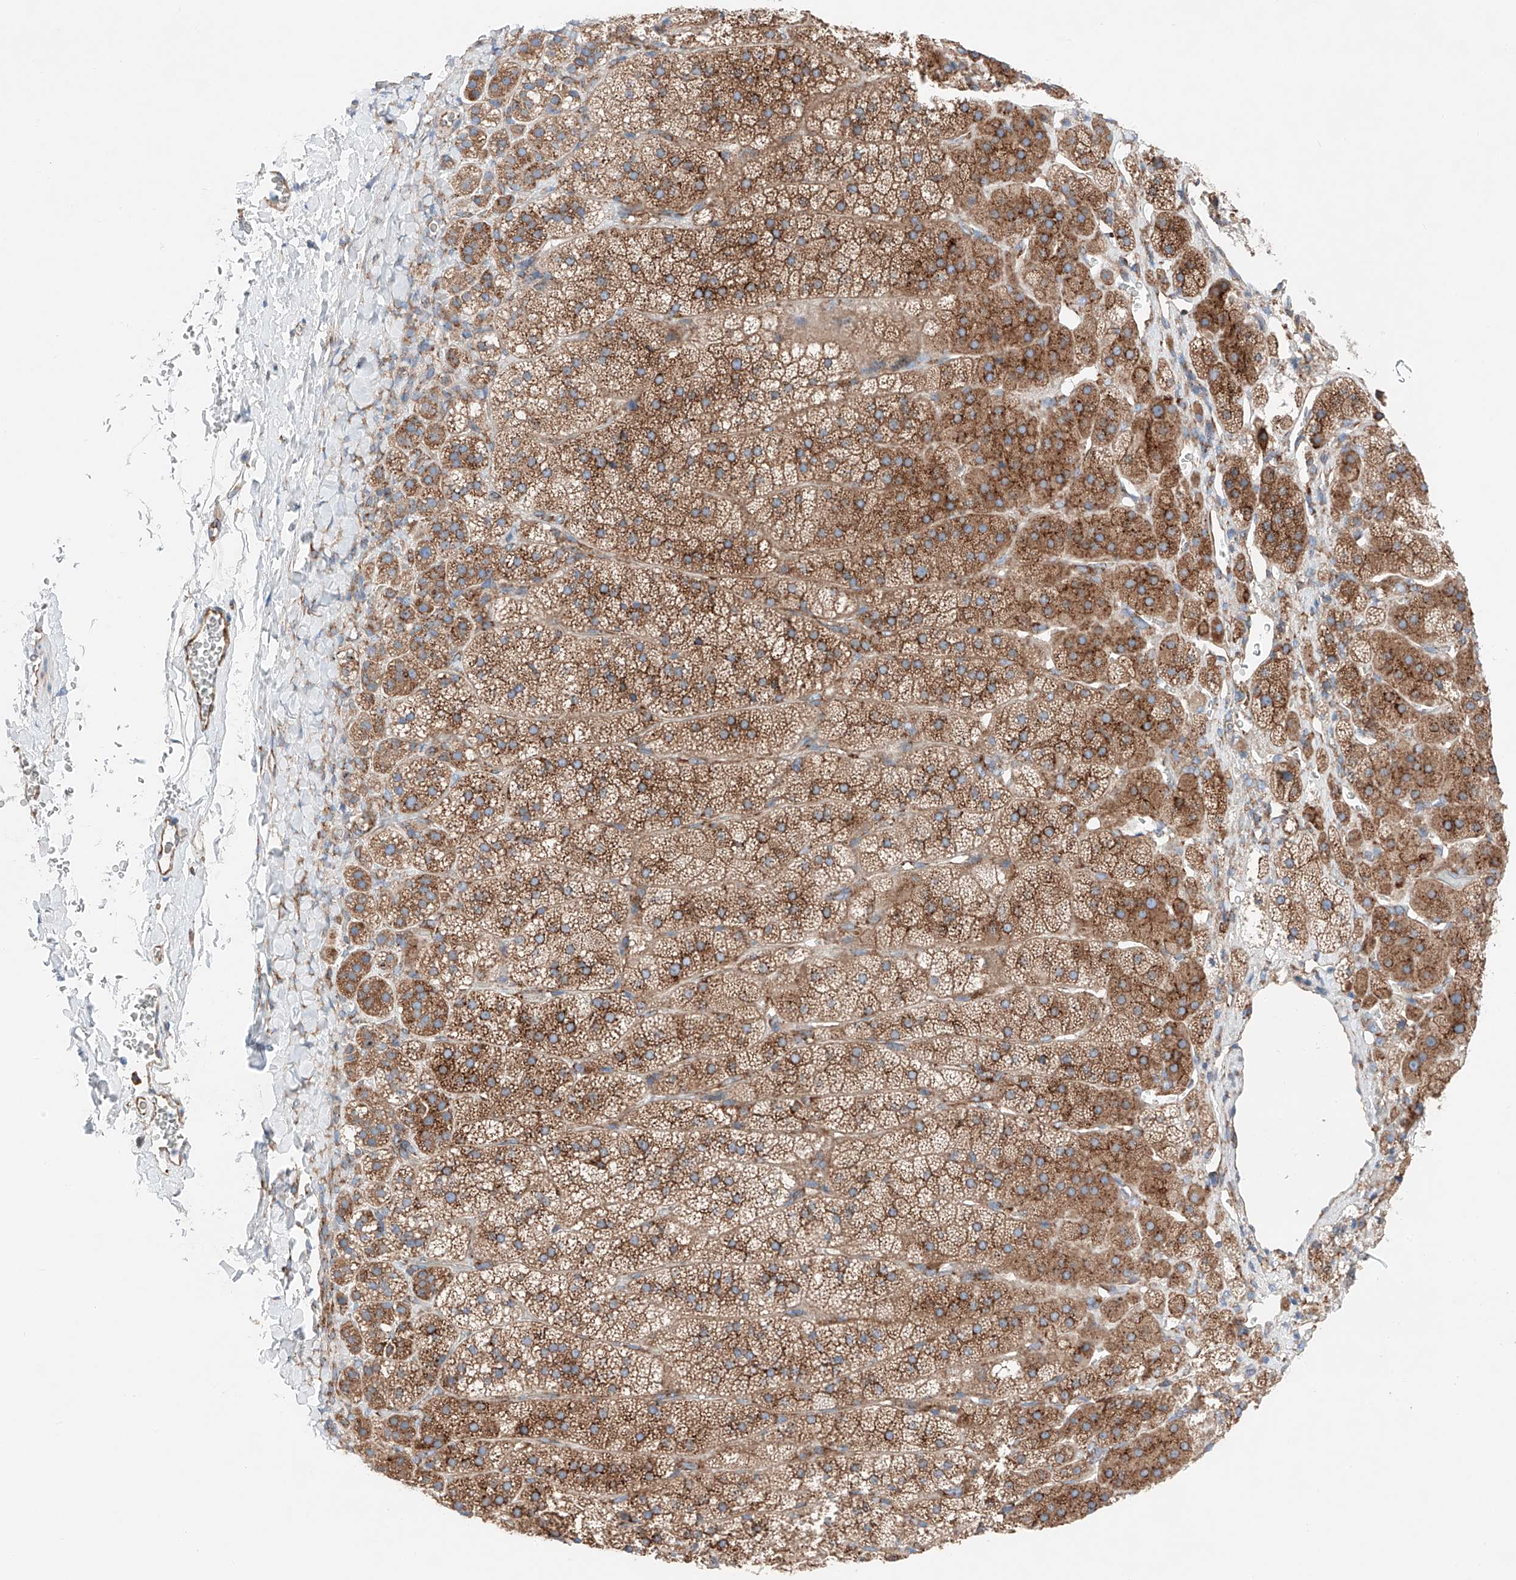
{"staining": {"intensity": "moderate", "quantity": ">75%", "location": "cytoplasmic/membranous"}, "tissue": "adrenal gland", "cell_type": "Glandular cells", "image_type": "normal", "snomed": [{"axis": "morphology", "description": "Normal tissue, NOS"}, {"axis": "topography", "description": "Adrenal gland"}], "caption": "Immunohistochemical staining of unremarkable adrenal gland shows medium levels of moderate cytoplasmic/membranous staining in approximately >75% of glandular cells. (IHC, brightfield microscopy, high magnification).", "gene": "CRELD1", "patient": {"sex": "female", "age": 44}}